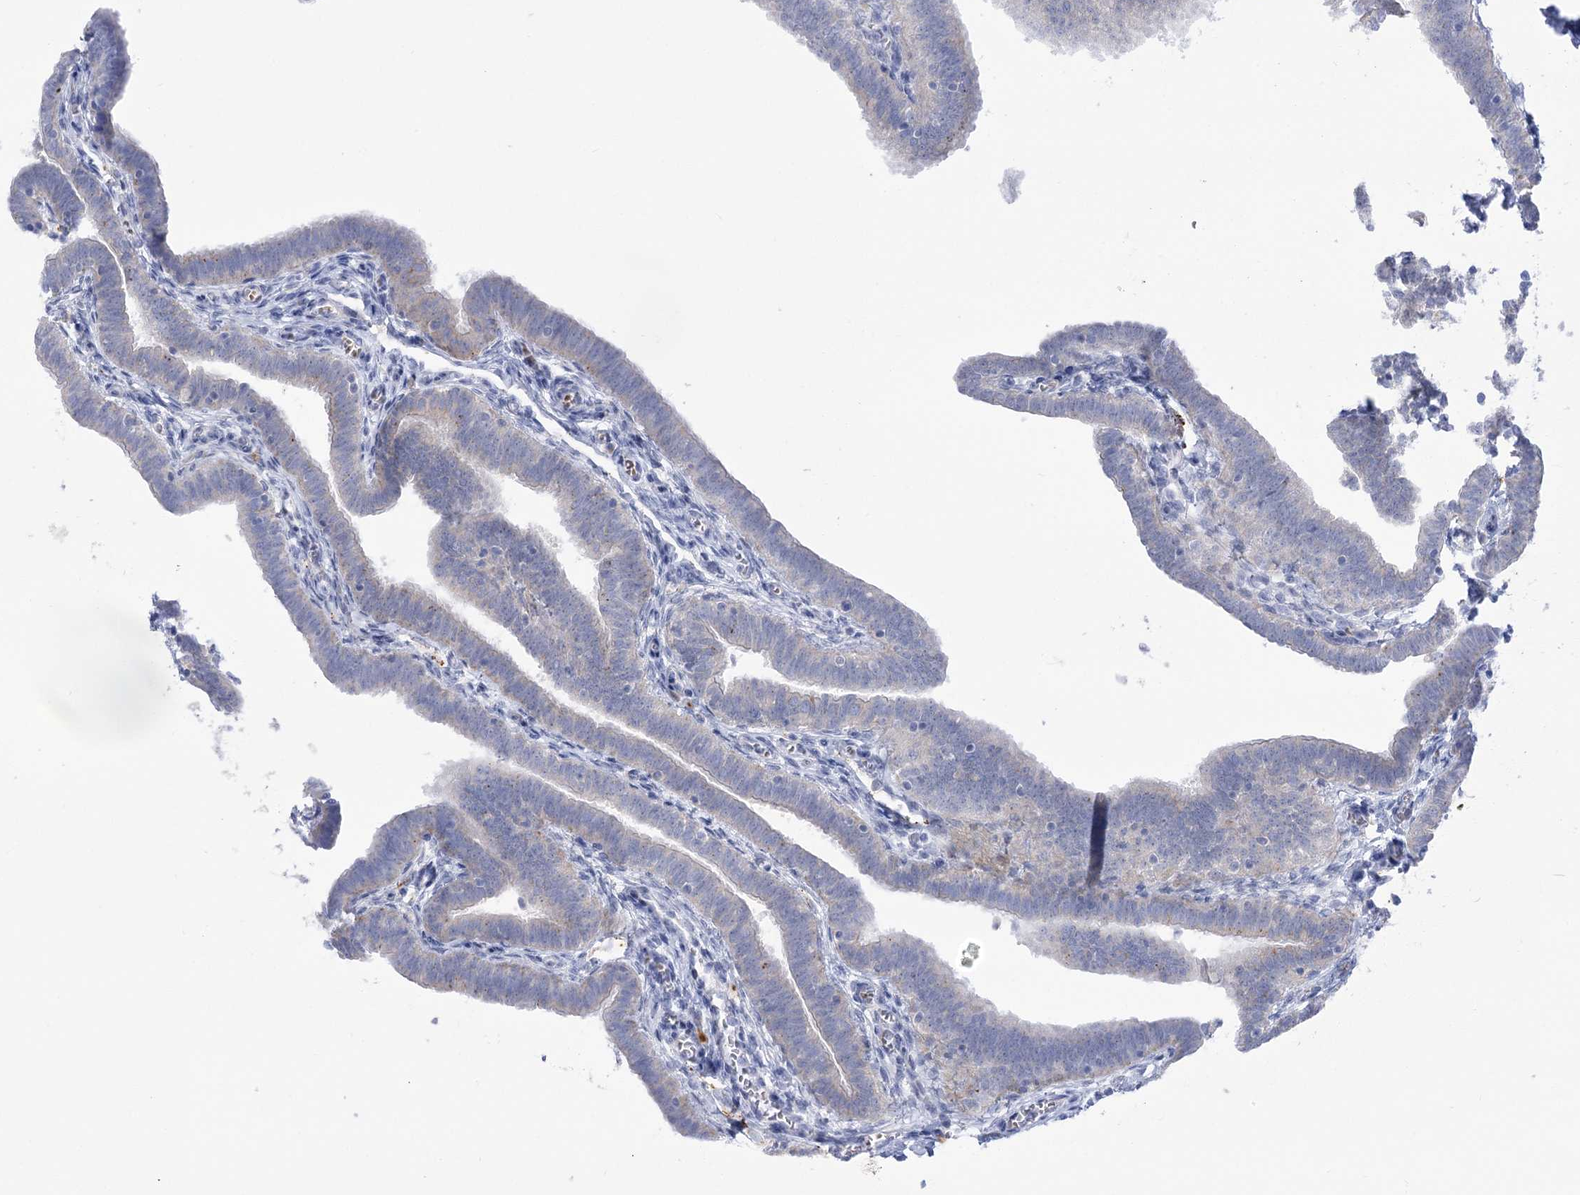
{"staining": {"intensity": "negative", "quantity": "none", "location": "none"}, "tissue": "fallopian tube", "cell_type": "Glandular cells", "image_type": "normal", "snomed": [{"axis": "morphology", "description": "Normal tissue, NOS"}, {"axis": "topography", "description": "Fallopian tube"}], "caption": "Fallopian tube stained for a protein using IHC shows no positivity glandular cells.", "gene": "SIAE", "patient": {"sex": "female", "age": 36}}